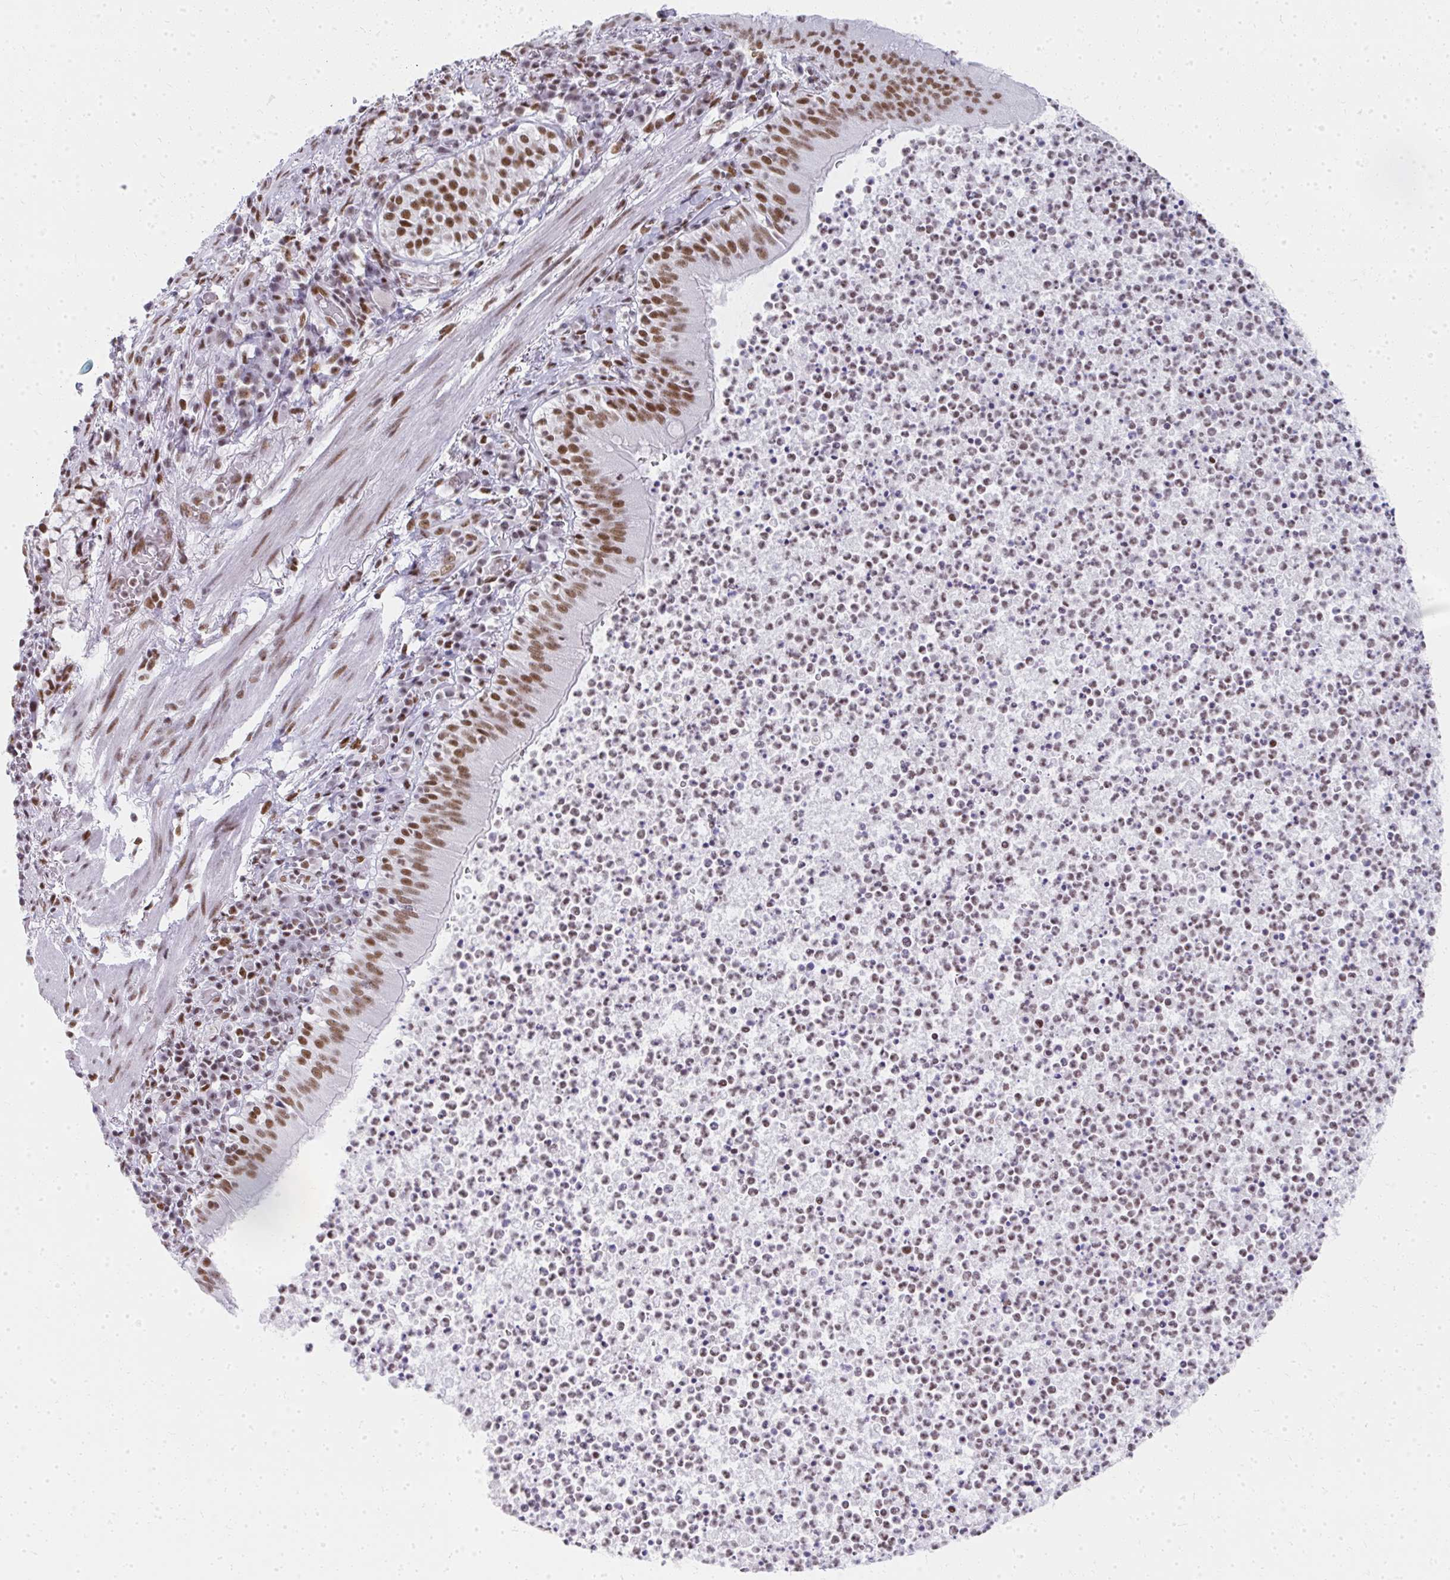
{"staining": {"intensity": "moderate", "quantity": ">75%", "location": "nuclear"}, "tissue": "bronchus", "cell_type": "Respiratory epithelial cells", "image_type": "normal", "snomed": [{"axis": "morphology", "description": "Normal tissue, NOS"}, {"axis": "topography", "description": "Lymph node"}, {"axis": "topography", "description": "Bronchus"}], "caption": "Respiratory epithelial cells show moderate nuclear expression in about >75% of cells in unremarkable bronchus.", "gene": "CREBBP", "patient": {"sex": "male", "age": 56}}